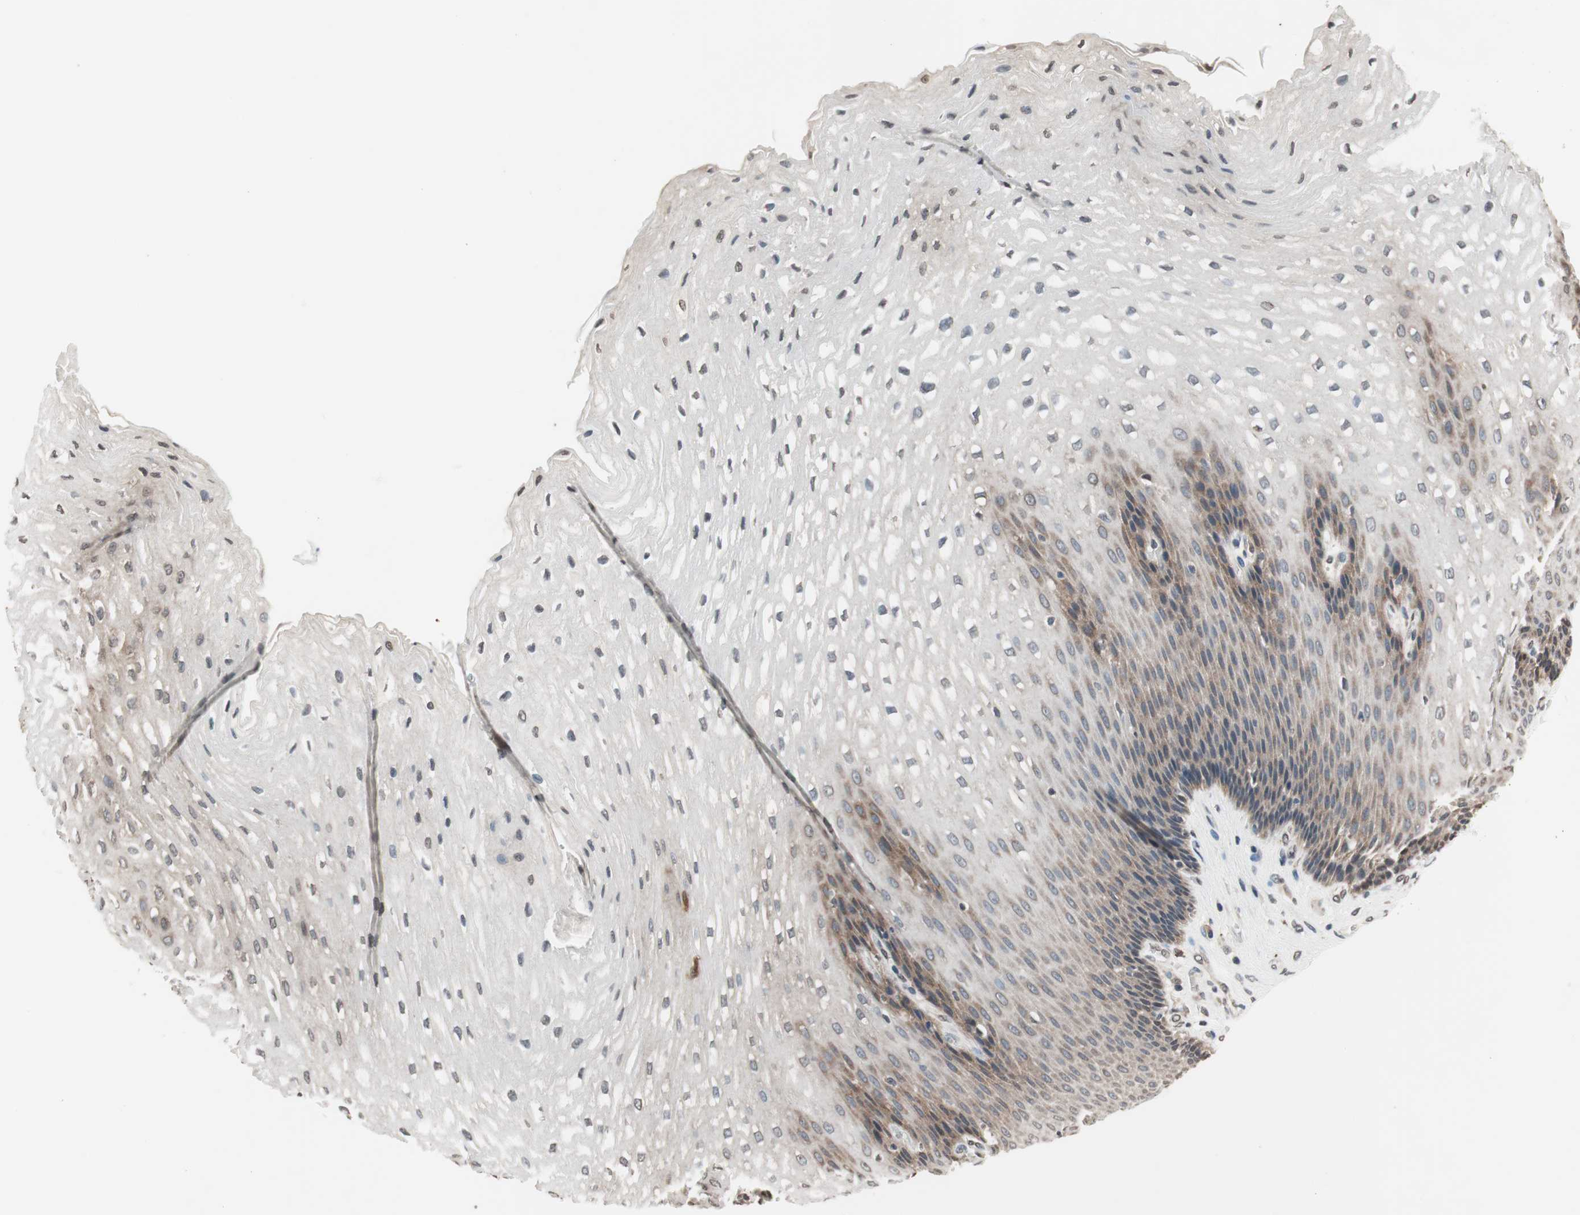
{"staining": {"intensity": "weak", "quantity": ">75%", "location": "cytoplasmic/membranous"}, "tissue": "esophagus", "cell_type": "Squamous epithelial cells", "image_type": "normal", "snomed": [{"axis": "morphology", "description": "Normal tissue, NOS"}, {"axis": "topography", "description": "Esophagus"}], "caption": "Immunohistochemical staining of benign human esophagus shows low levels of weak cytoplasmic/membranous expression in about >75% of squamous epithelial cells. (DAB IHC, brown staining for protein, blue staining for nuclei).", "gene": "GCLC", "patient": {"sex": "male", "age": 48}}